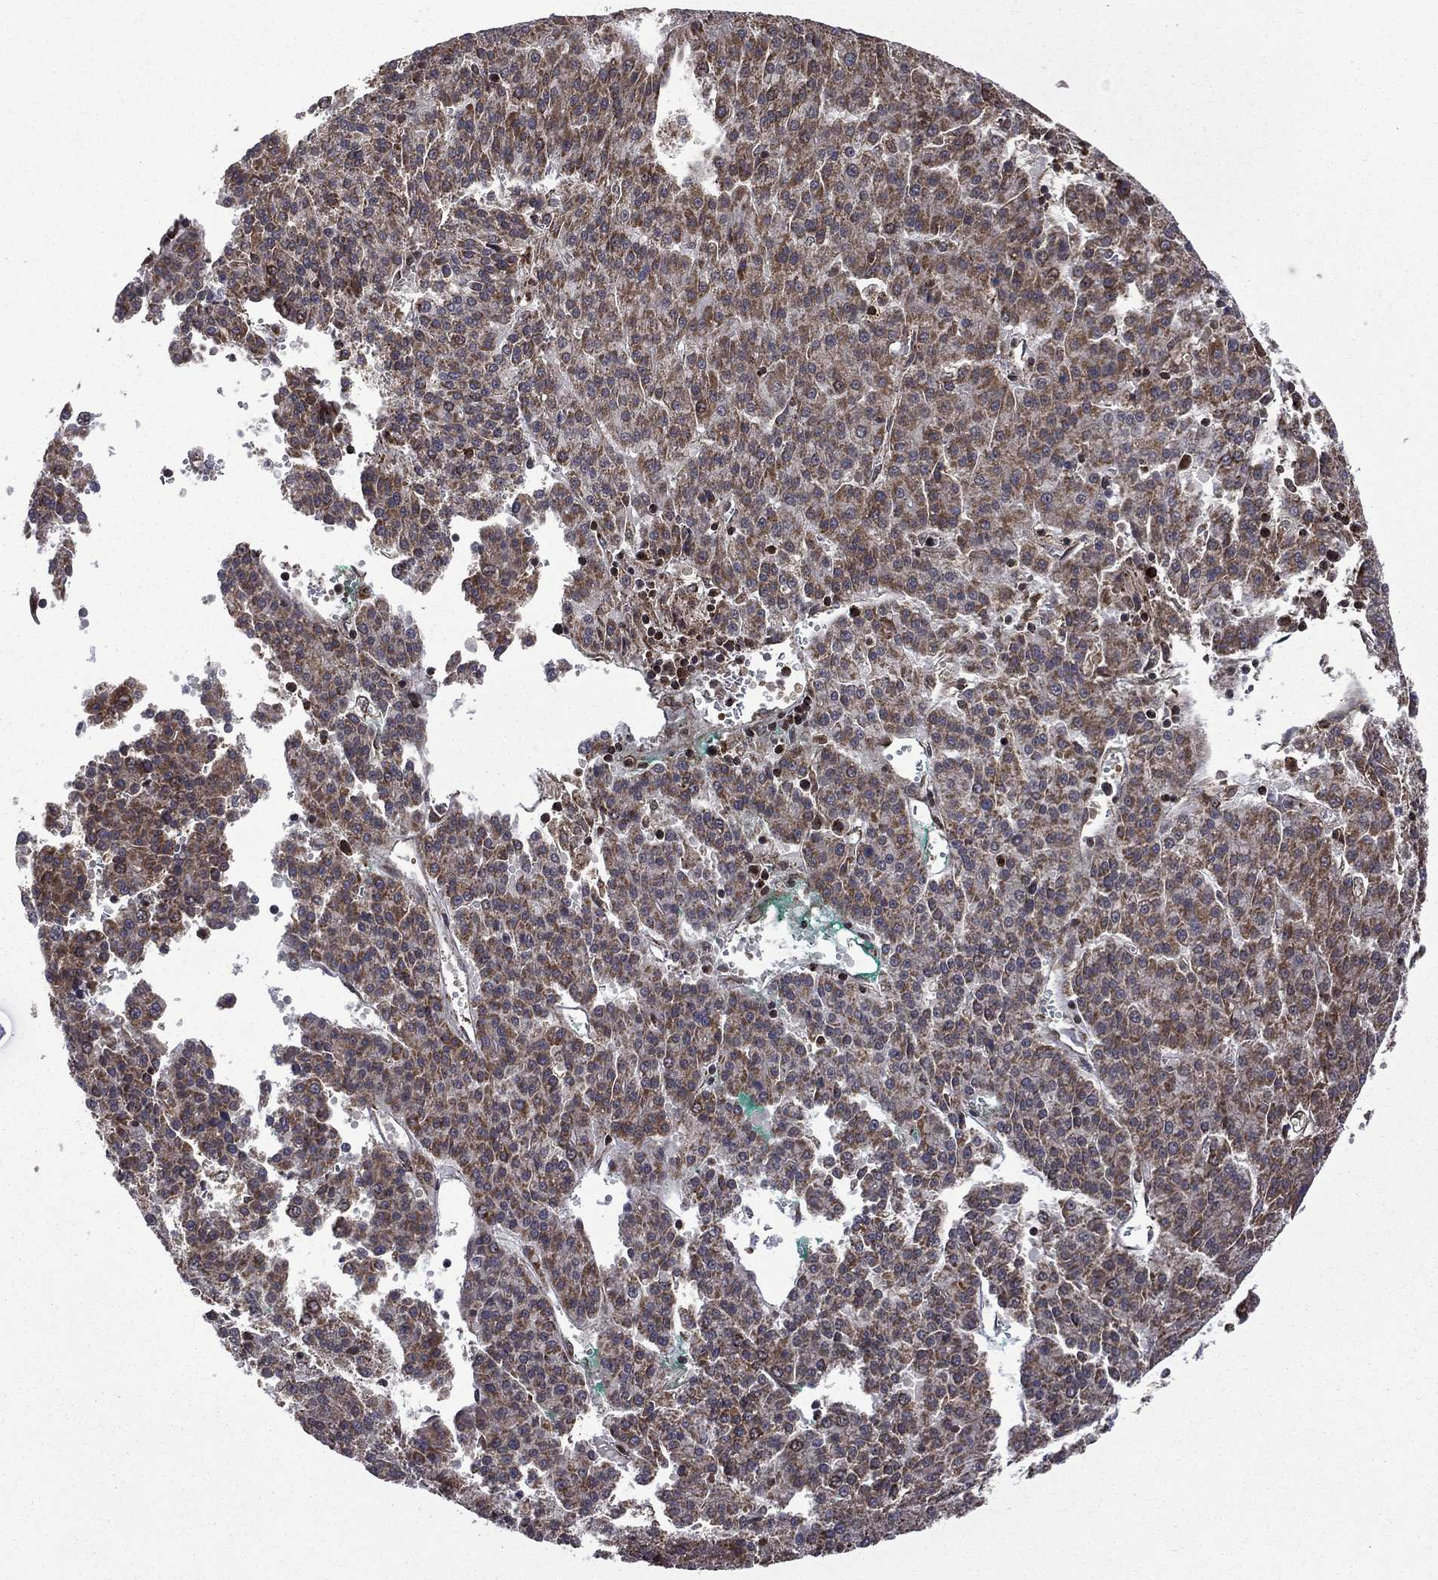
{"staining": {"intensity": "moderate", "quantity": ">75%", "location": "cytoplasmic/membranous"}, "tissue": "liver cancer", "cell_type": "Tumor cells", "image_type": "cancer", "snomed": [{"axis": "morphology", "description": "Carcinoma, Hepatocellular, NOS"}, {"axis": "topography", "description": "Liver"}], "caption": "Protein expression analysis of liver cancer (hepatocellular carcinoma) exhibits moderate cytoplasmic/membranous staining in approximately >75% of tumor cells.", "gene": "GIMAP6", "patient": {"sex": "female", "age": 58}}